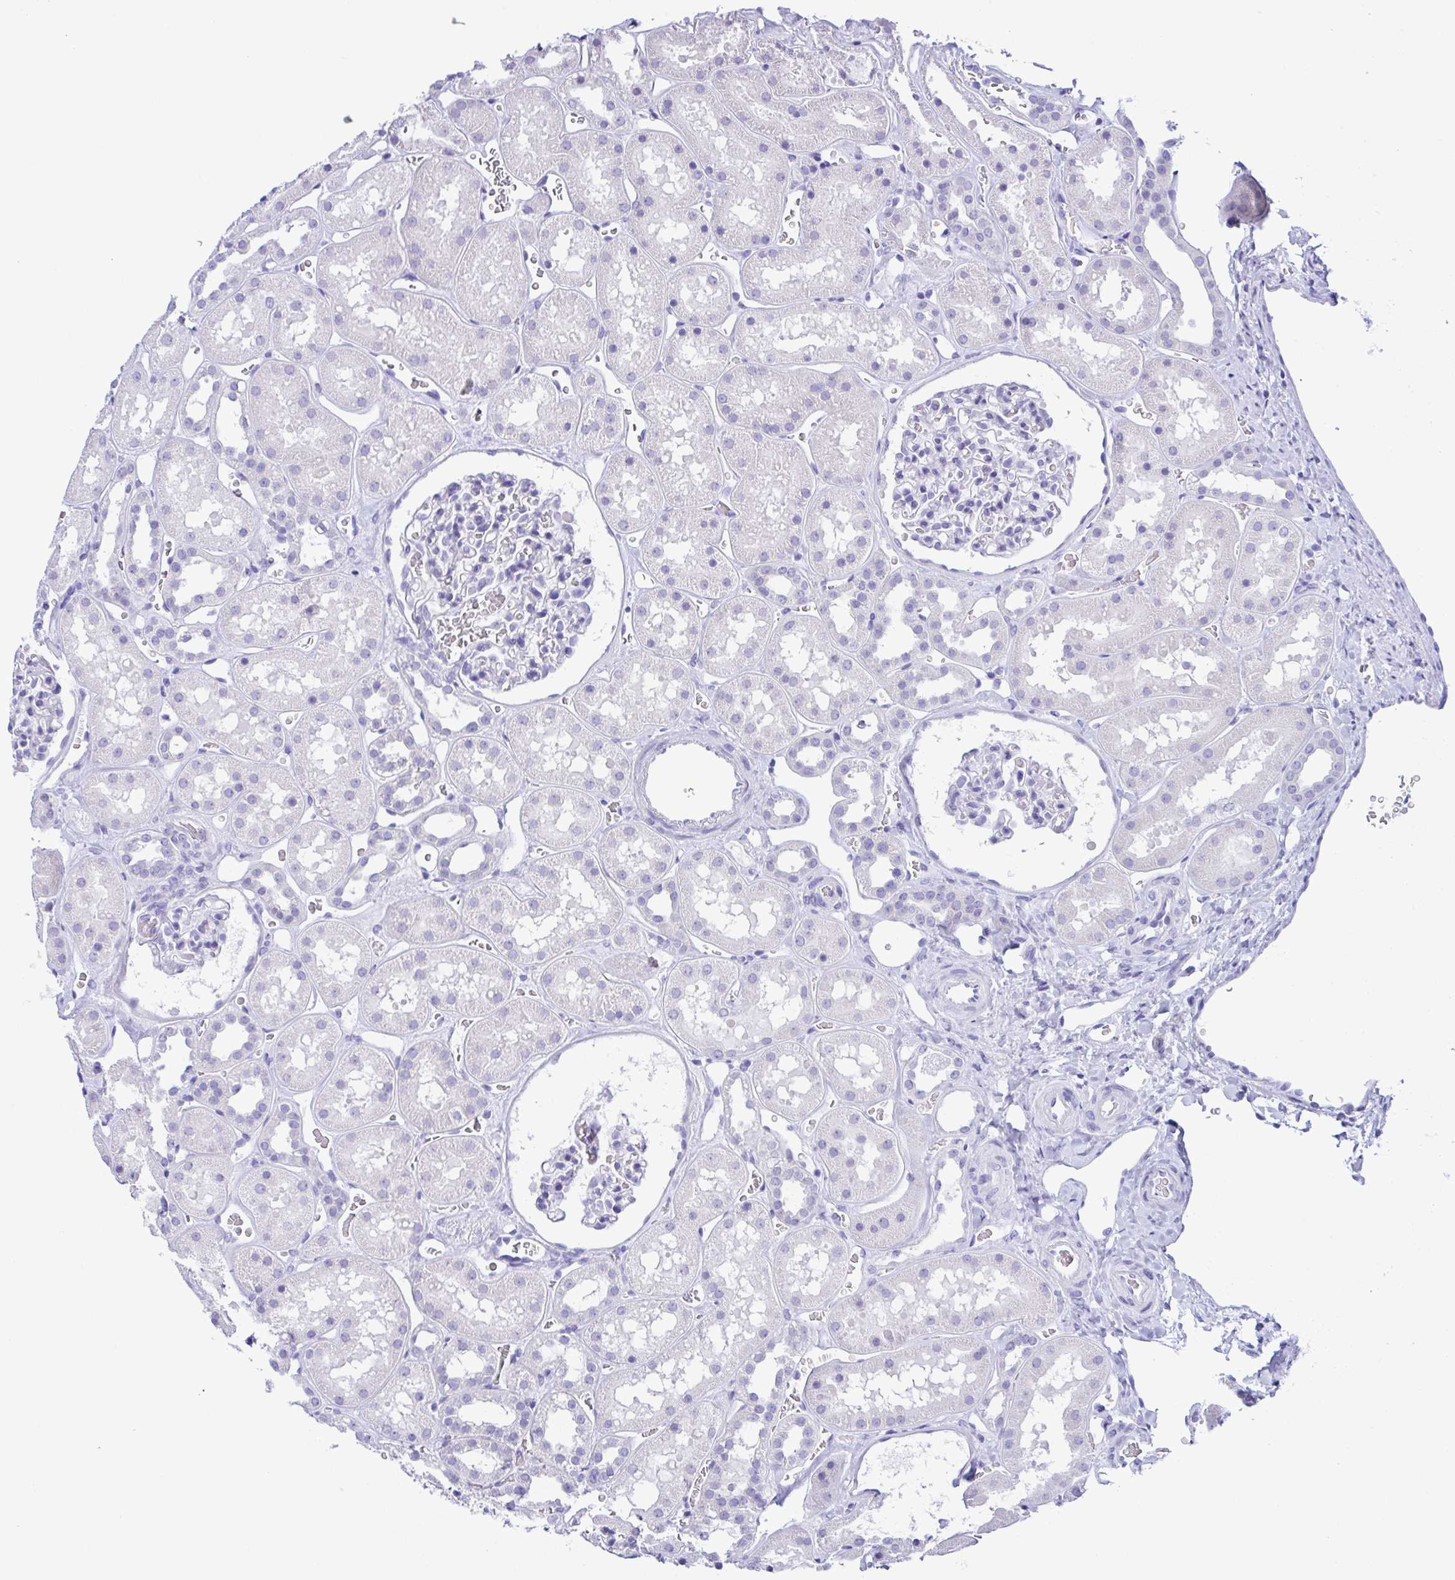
{"staining": {"intensity": "negative", "quantity": "none", "location": "none"}, "tissue": "kidney", "cell_type": "Cells in glomeruli", "image_type": "normal", "snomed": [{"axis": "morphology", "description": "Normal tissue, NOS"}, {"axis": "topography", "description": "Kidney"}], "caption": "Immunohistochemical staining of benign kidney exhibits no significant expression in cells in glomeruli.", "gene": "RRM2", "patient": {"sex": "female", "age": 41}}